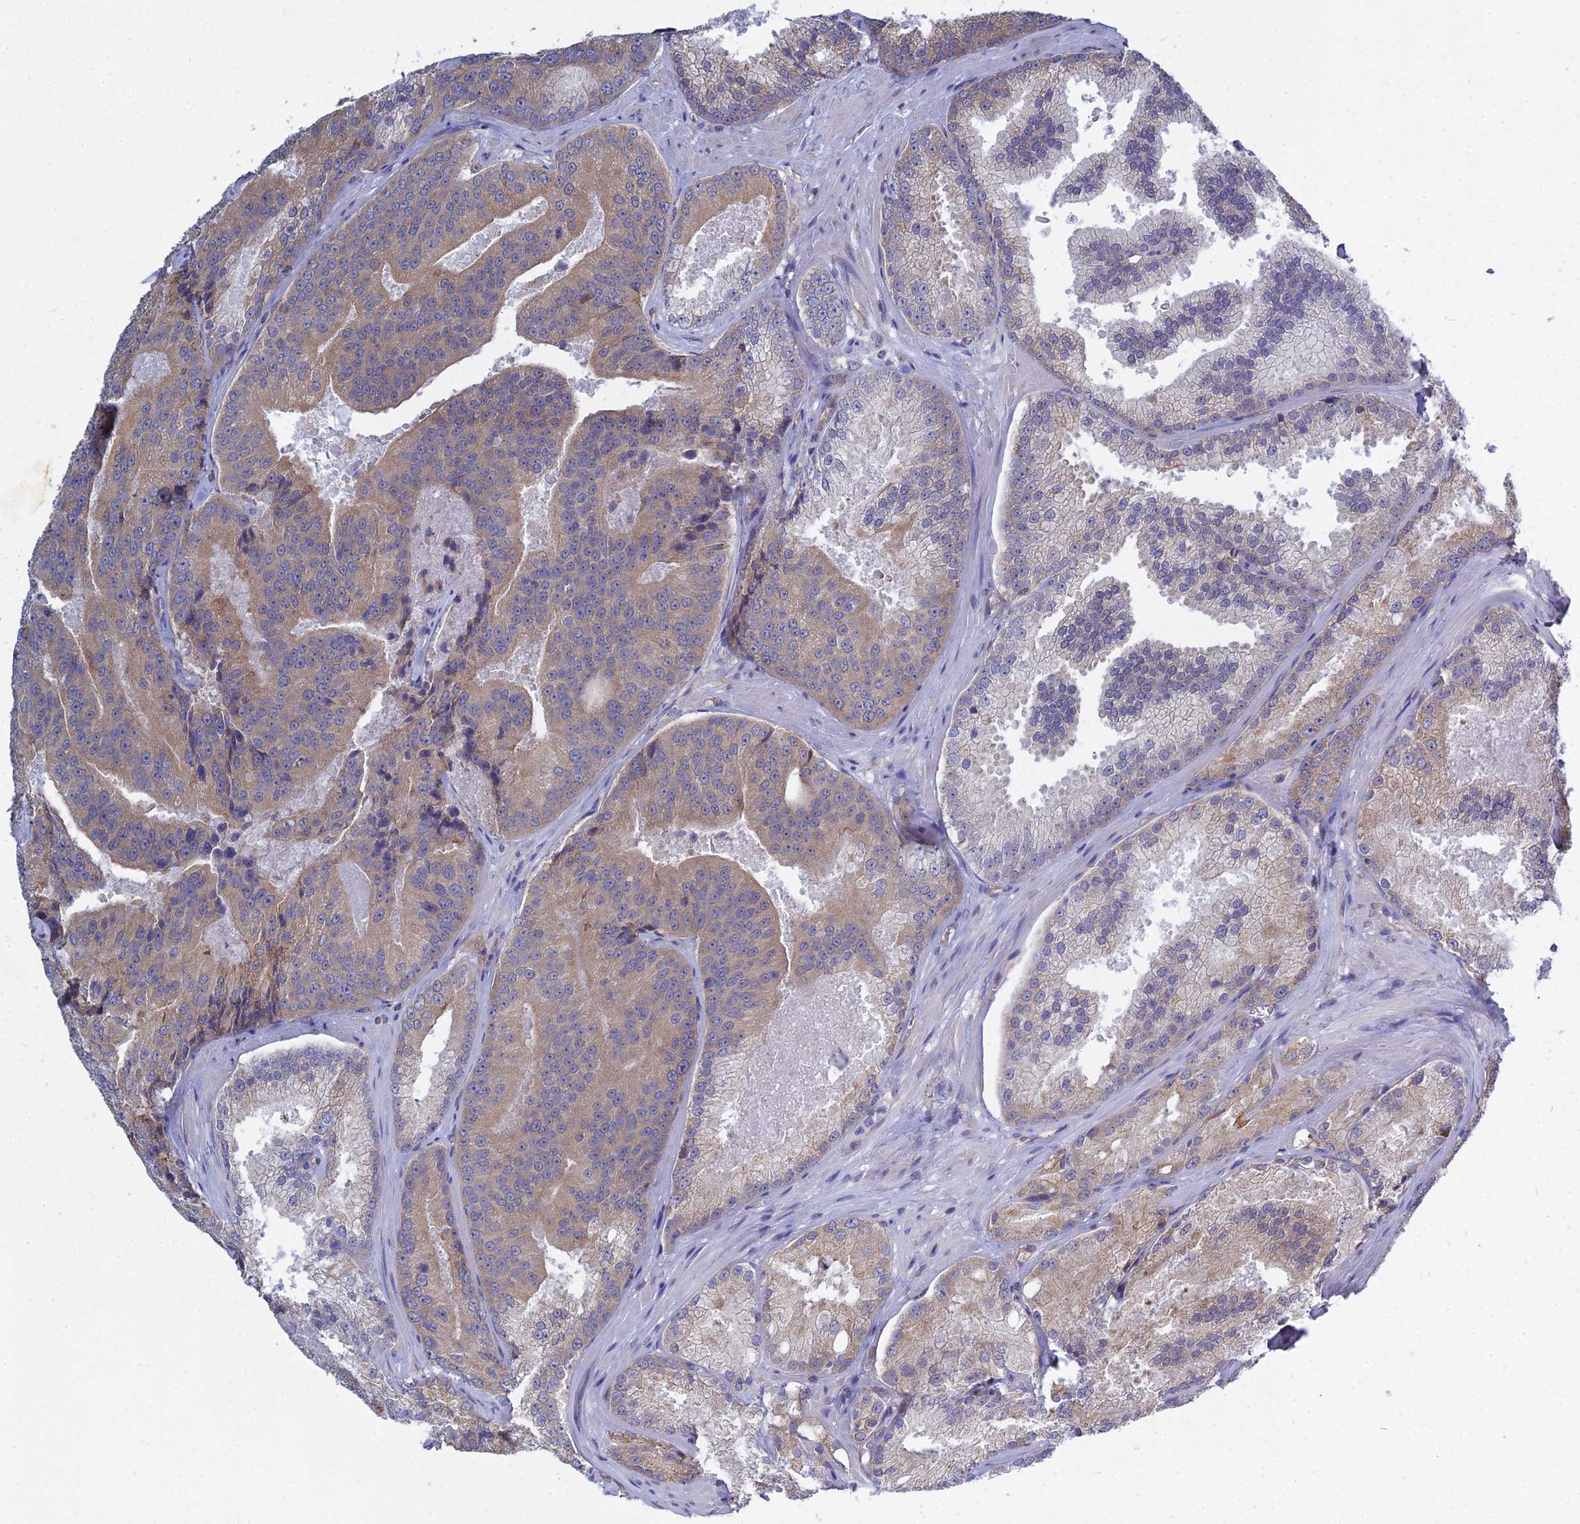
{"staining": {"intensity": "moderate", "quantity": "25%-75%", "location": "cytoplasmic/membranous"}, "tissue": "prostate cancer", "cell_type": "Tumor cells", "image_type": "cancer", "snomed": [{"axis": "morphology", "description": "Adenocarcinoma, High grade"}, {"axis": "topography", "description": "Prostate"}], "caption": "A histopathology image of prostate cancer (high-grade adenocarcinoma) stained for a protein displays moderate cytoplasmic/membranous brown staining in tumor cells.", "gene": "KIAA1143", "patient": {"sex": "male", "age": 61}}